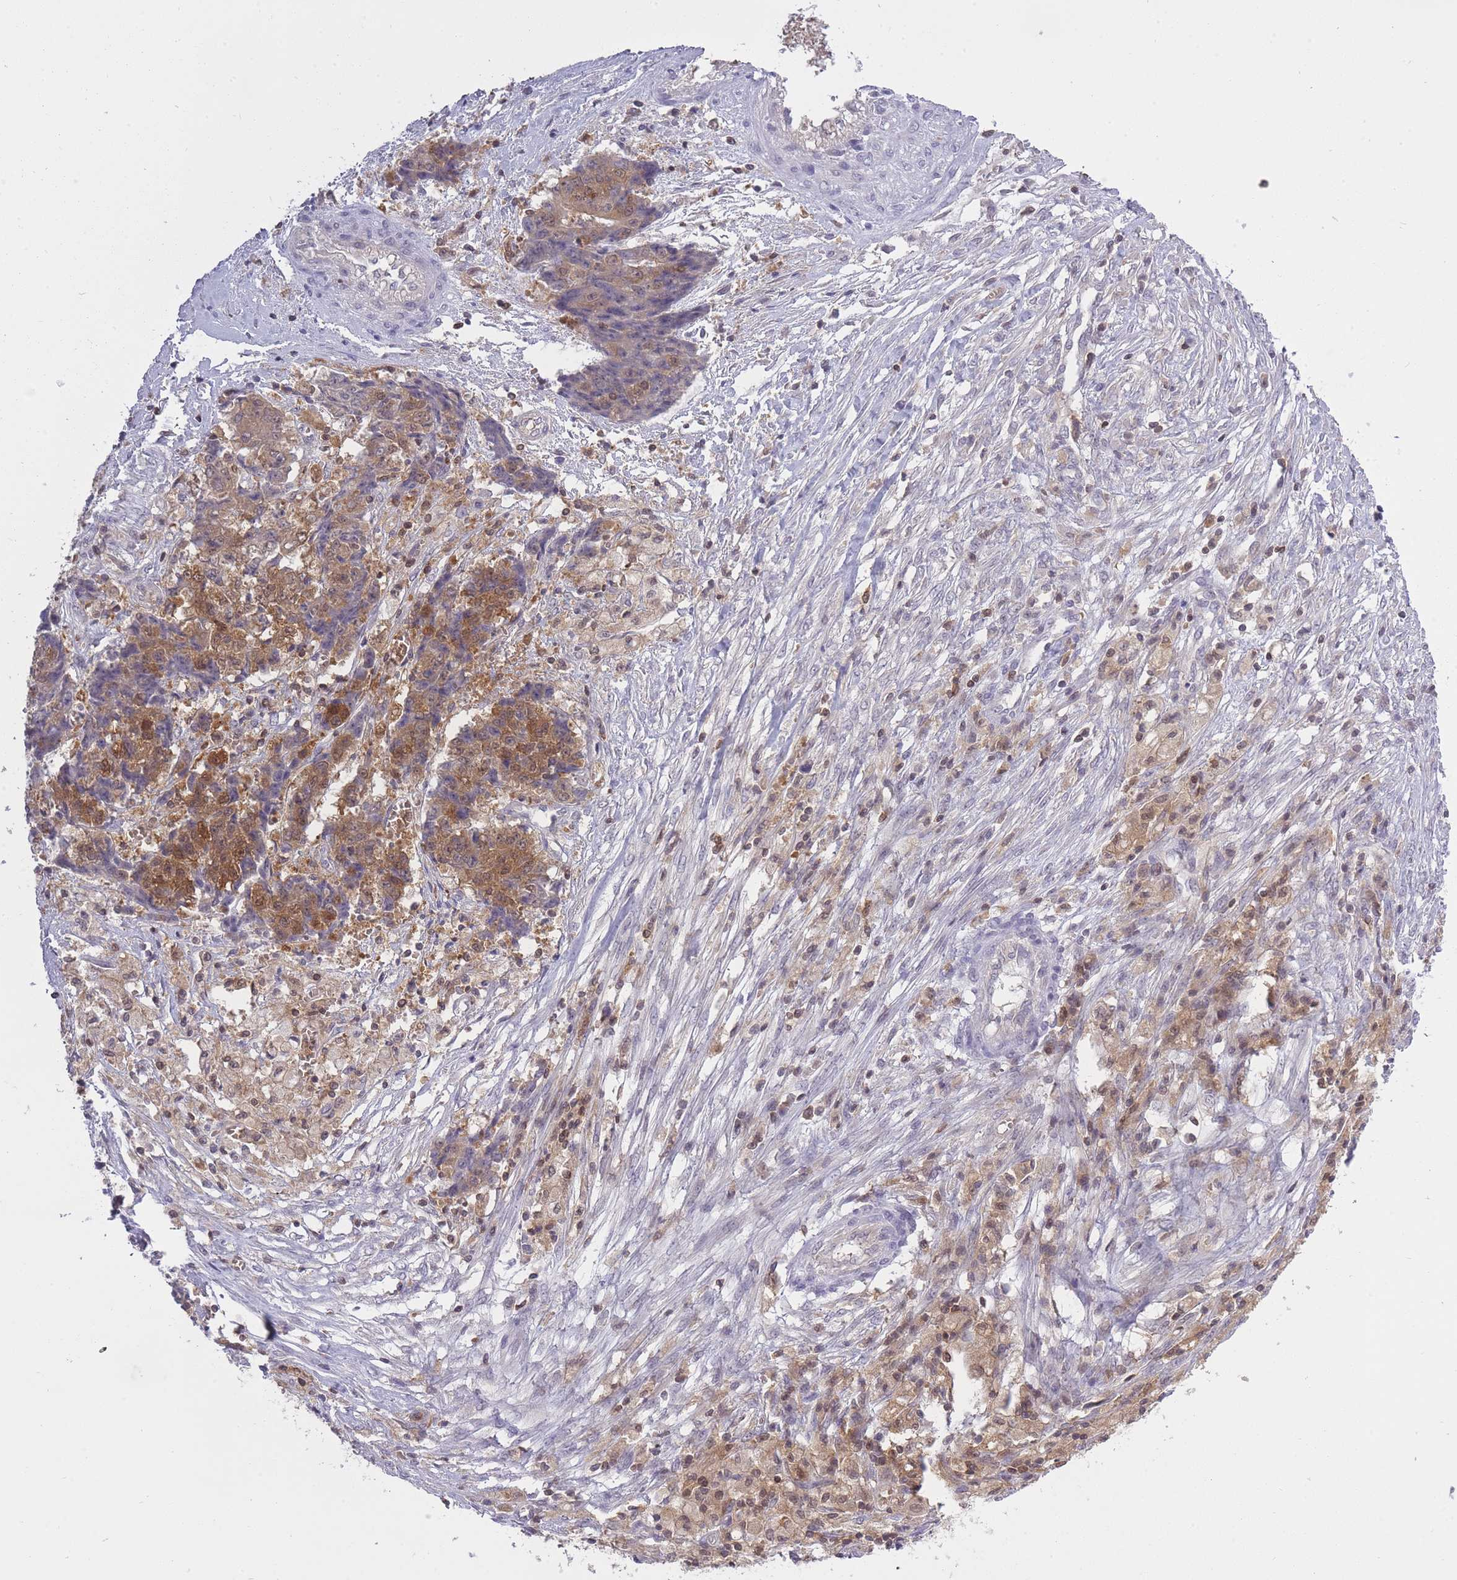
{"staining": {"intensity": "moderate", "quantity": "25%-75%", "location": "cytoplasmic/membranous,nuclear"}, "tissue": "ovarian cancer", "cell_type": "Tumor cells", "image_type": "cancer", "snomed": [{"axis": "morphology", "description": "Carcinoma, endometroid"}, {"axis": "topography", "description": "Ovary"}], "caption": "Ovarian endometroid carcinoma stained with a brown dye exhibits moderate cytoplasmic/membranous and nuclear positive positivity in approximately 25%-75% of tumor cells.", "gene": "CXorf38", "patient": {"sex": "female", "age": 42}}